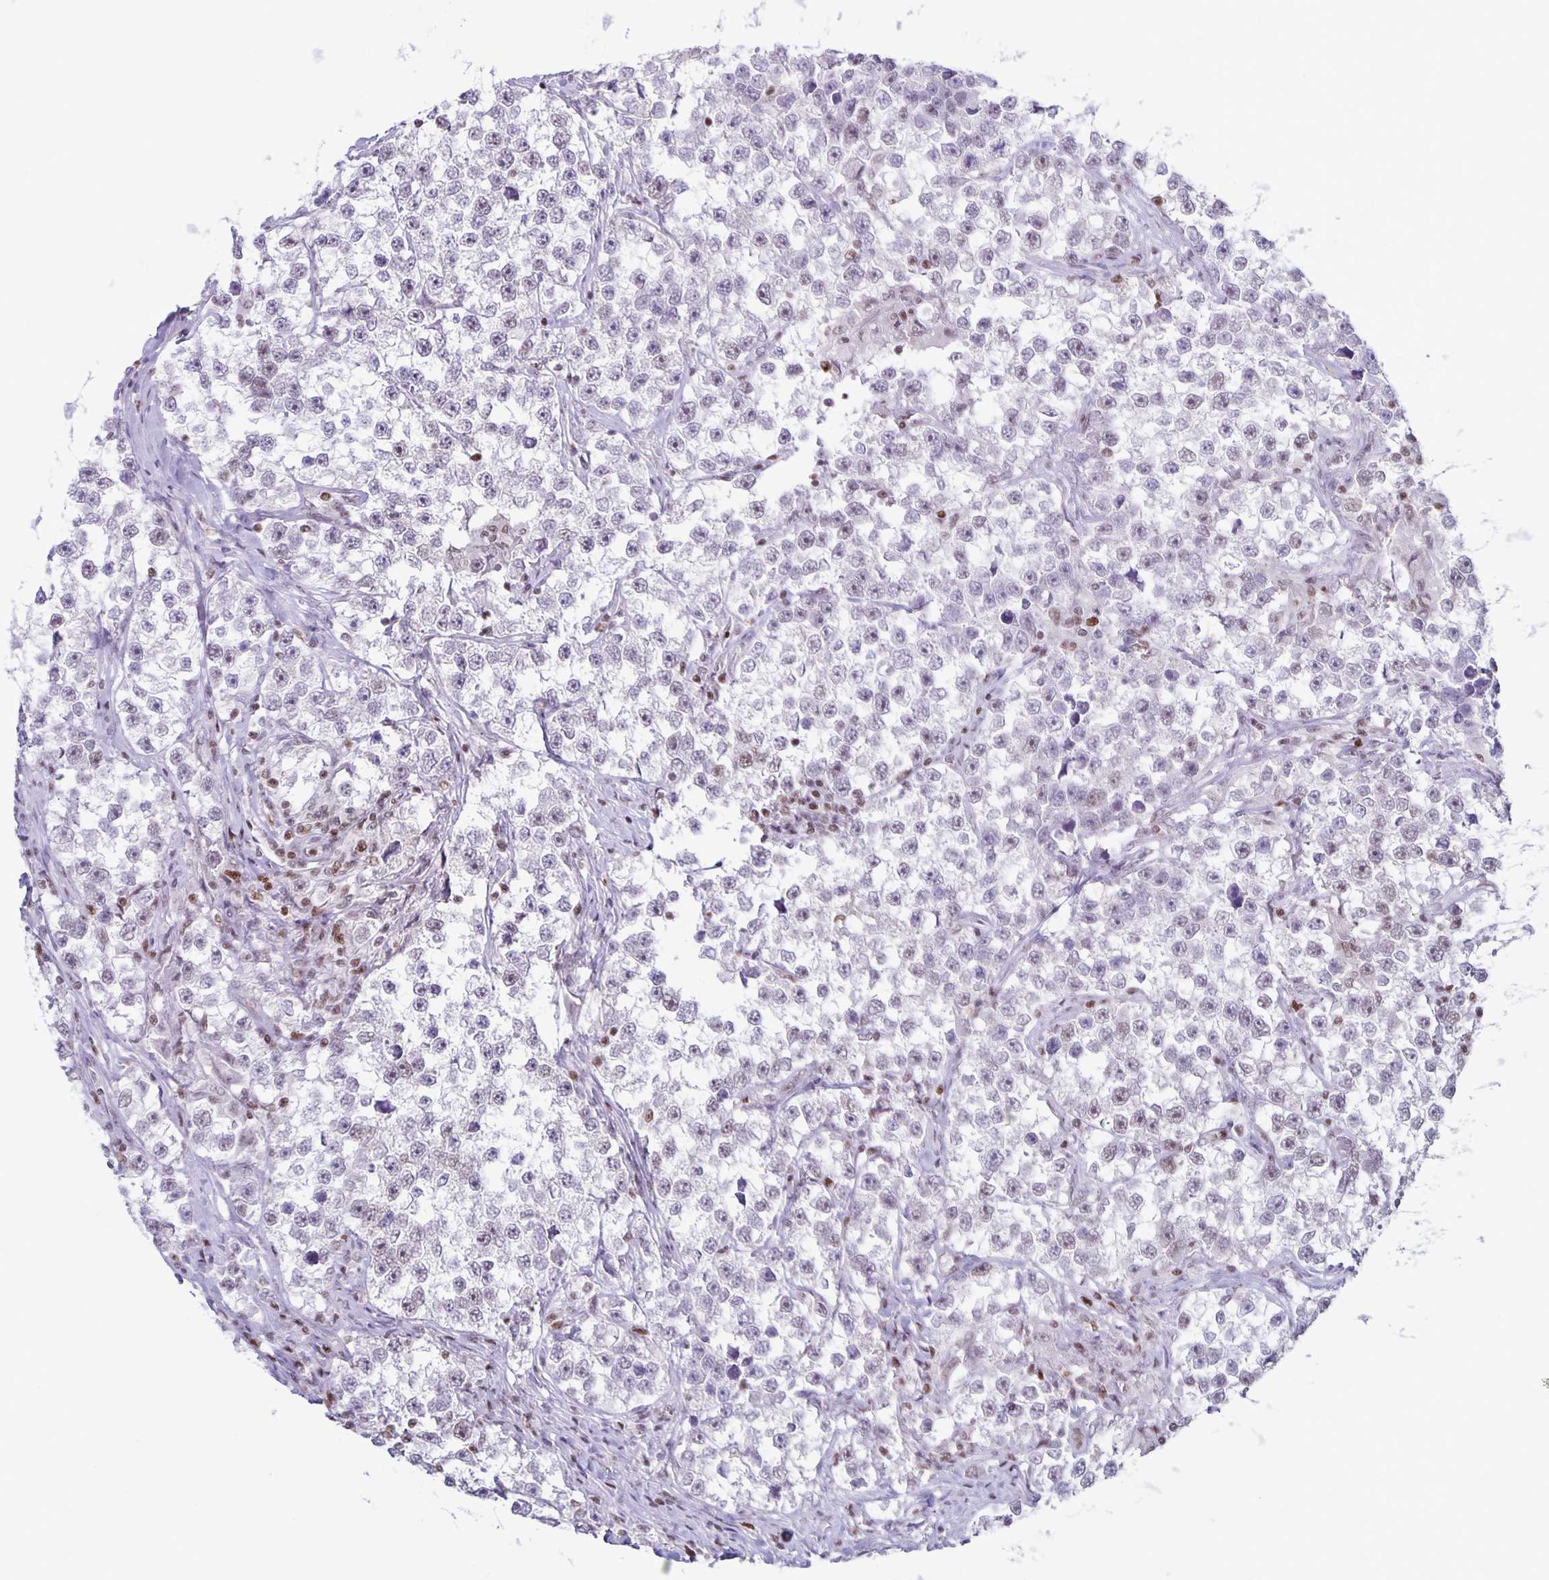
{"staining": {"intensity": "negative", "quantity": "none", "location": "none"}, "tissue": "testis cancer", "cell_type": "Tumor cells", "image_type": "cancer", "snomed": [{"axis": "morphology", "description": "Seminoma, NOS"}, {"axis": "topography", "description": "Testis"}], "caption": "DAB (3,3'-diaminobenzidine) immunohistochemical staining of seminoma (testis) displays no significant positivity in tumor cells.", "gene": "JUND", "patient": {"sex": "male", "age": 46}}